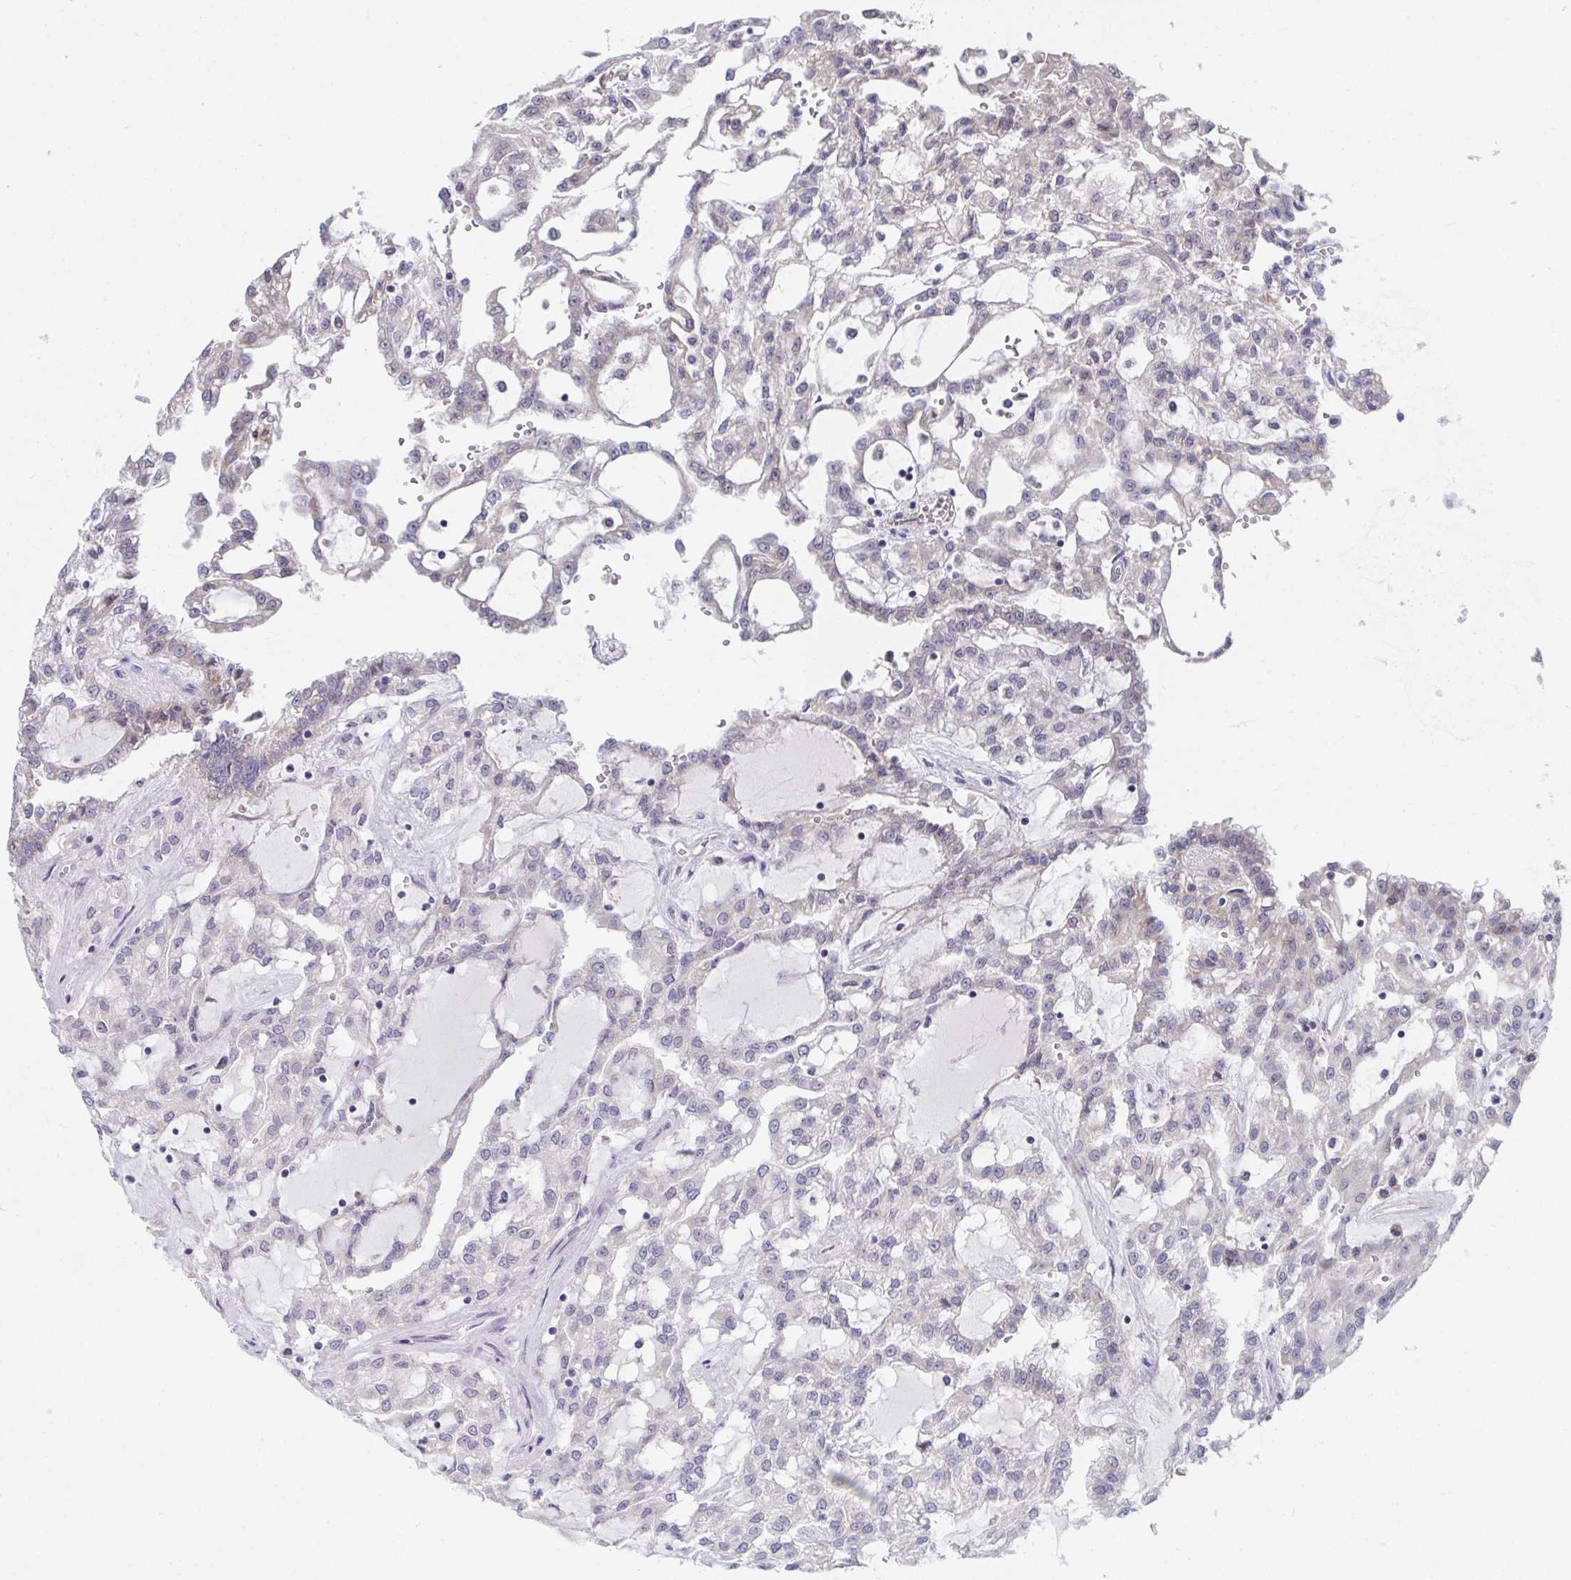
{"staining": {"intensity": "negative", "quantity": "none", "location": "none"}, "tissue": "renal cancer", "cell_type": "Tumor cells", "image_type": "cancer", "snomed": [{"axis": "morphology", "description": "Adenocarcinoma, NOS"}, {"axis": "topography", "description": "Kidney"}], "caption": "DAB (3,3'-diaminobenzidine) immunohistochemical staining of human renal cancer (adenocarcinoma) demonstrates no significant staining in tumor cells.", "gene": "VWDE", "patient": {"sex": "male", "age": 63}}